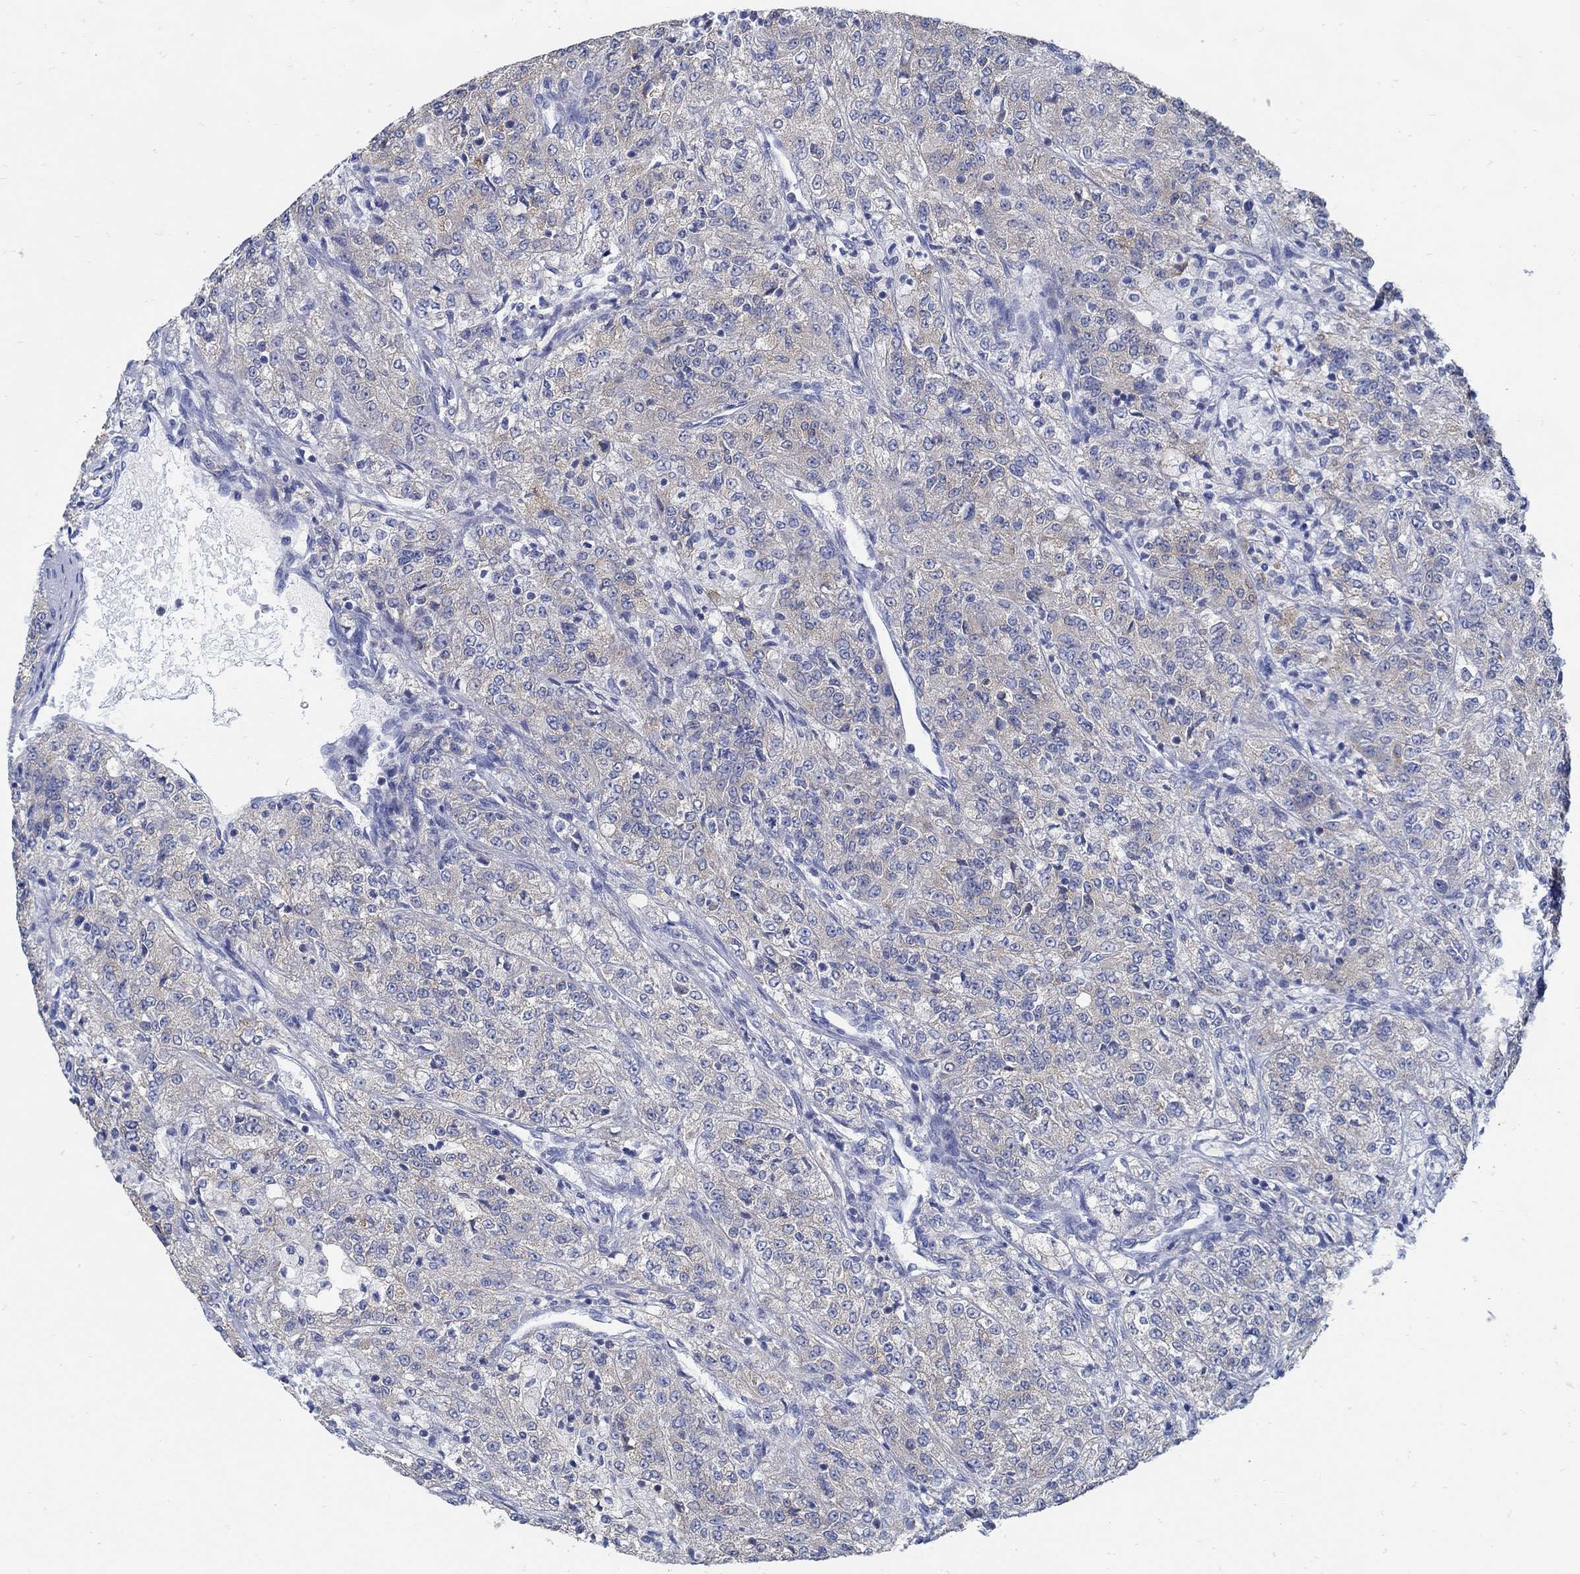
{"staining": {"intensity": "weak", "quantity": ">75%", "location": "cytoplasmic/membranous"}, "tissue": "renal cancer", "cell_type": "Tumor cells", "image_type": "cancer", "snomed": [{"axis": "morphology", "description": "Adenocarcinoma, NOS"}, {"axis": "topography", "description": "Kidney"}], "caption": "Human renal cancer stained with a brown dye demonstrates weak cytoplasmic/membranous positive staining in about >75% of tumor cells.", "gene": "PCDH11X", "patient": {"sex": "female", "age": 63}}